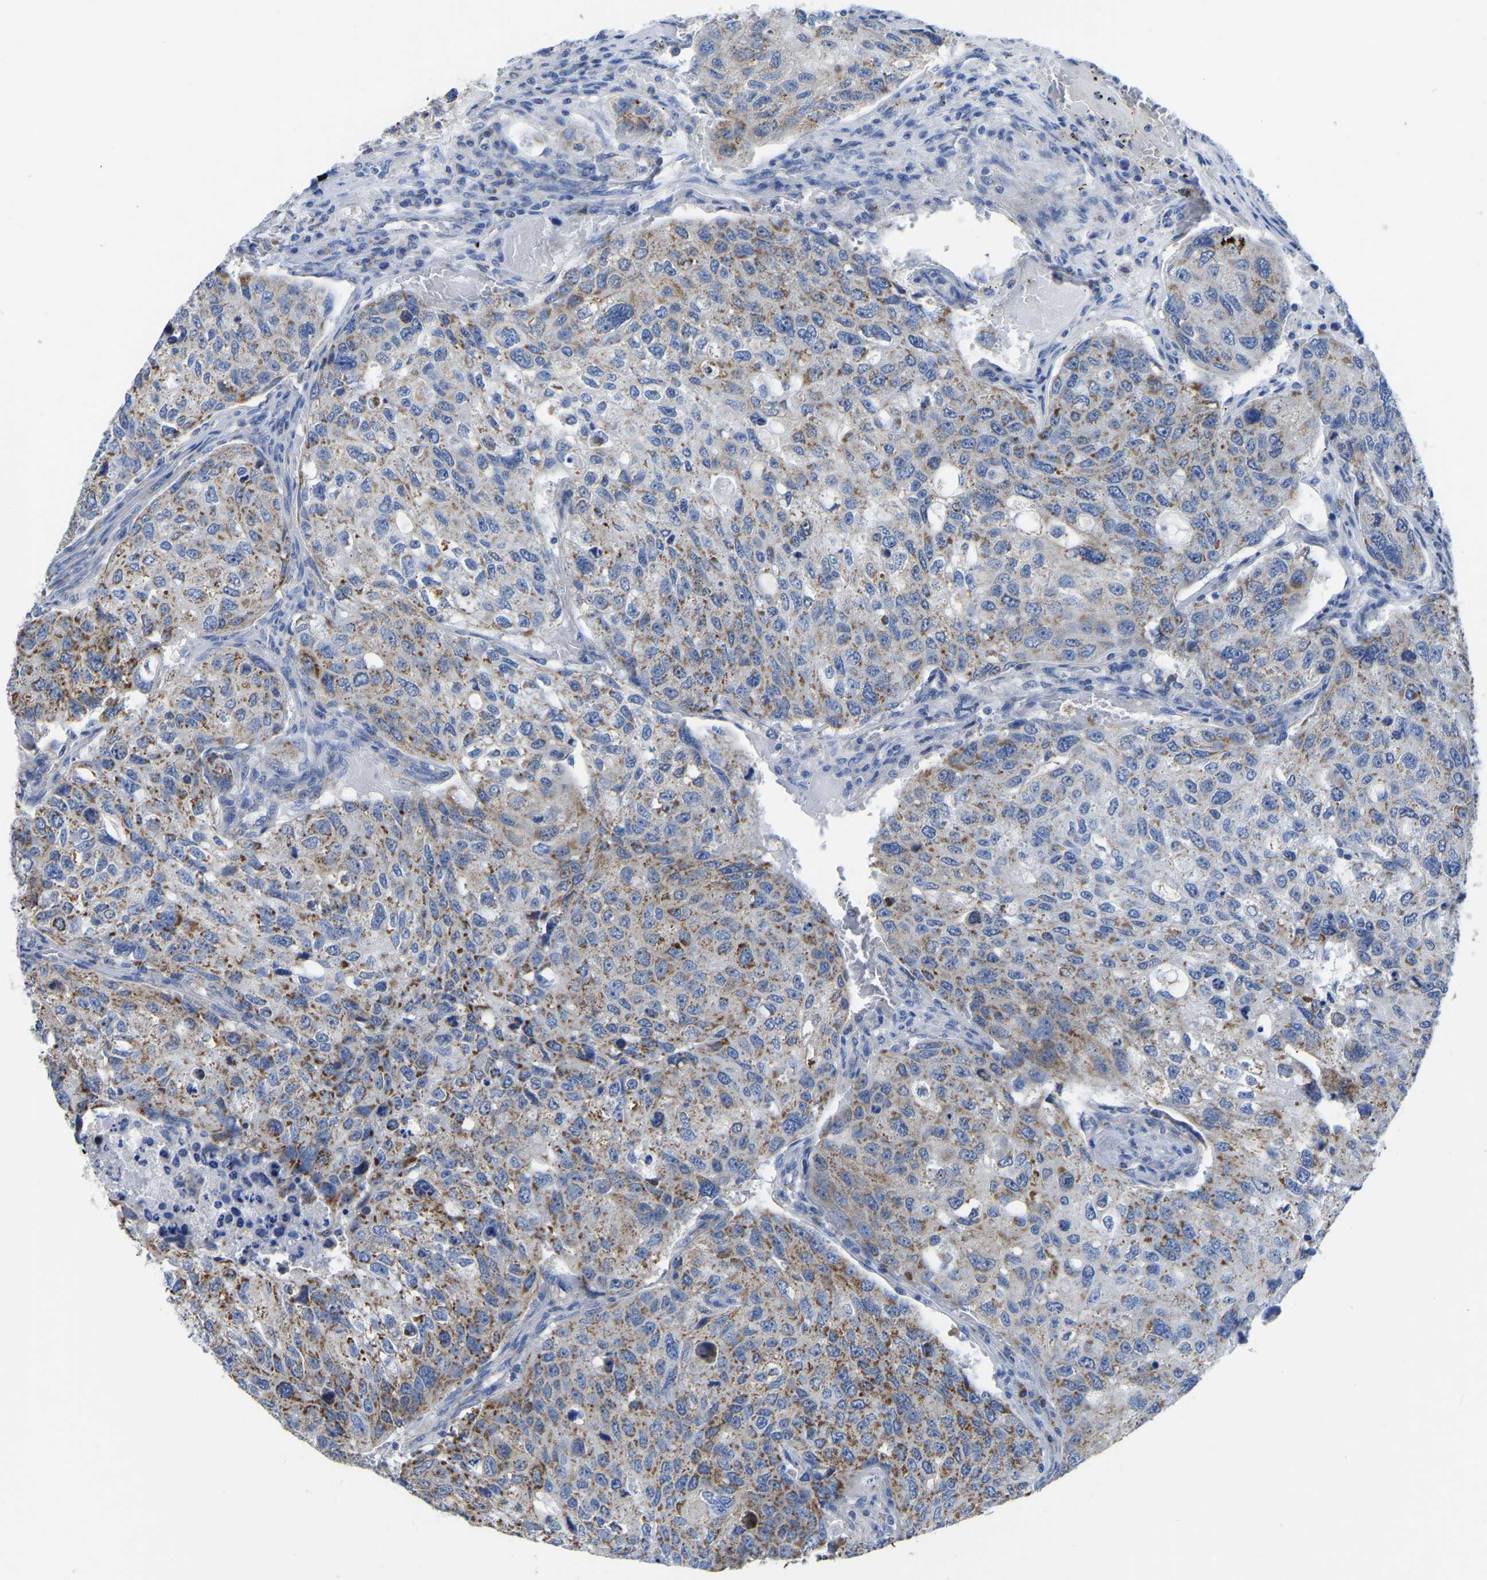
{"staining": {"intensity": "moderate", "quantity": "25%-75%", "location": "cytoplasmic/membranous"}, "tissue": "urothelial cancer", "cell_type": "Tumor cells", "image_type": "cancer", "snomed": [{"axis": "morphology", "description": "Urothelial carcinoma, High grade"}, {"axis": "topography", "description": "Lymph node"}, {"axis": "topography", "description": "Urinary bladder"}], "caption": "Urothelial carcinoma (high-grade) was stained to show a protein in brown. There is medium levels of moderate cytoplasmic/membranous positivity in about 25%-75% of tumor cells.", "gene": "ETFA", "patient": {"sex": "male", "age": 51}}